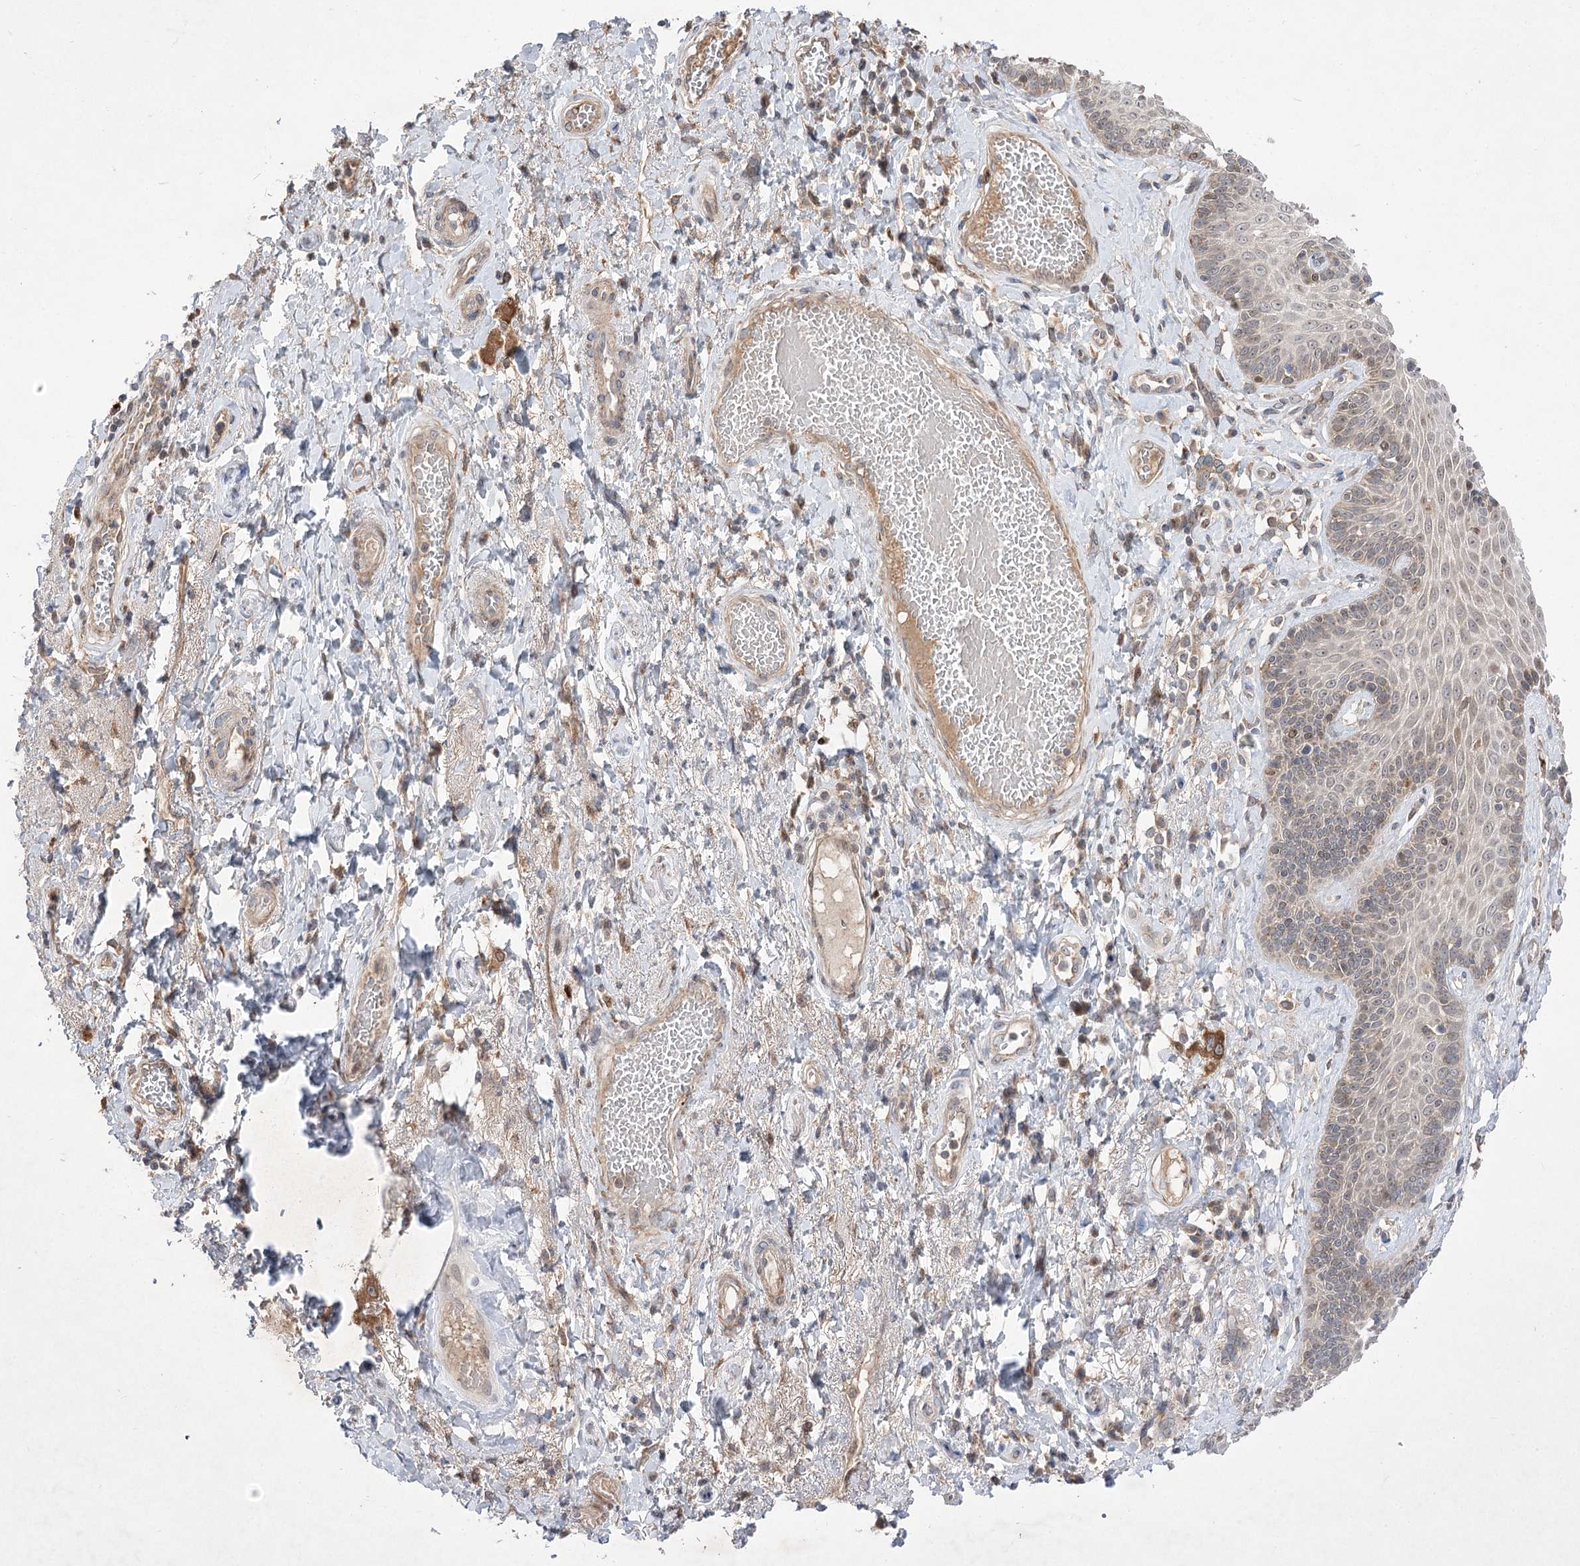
{"staining": {"intensity": "moderate", "quantity": "<25%", "location": "cytoplasmic/membranous"}, "tissue": "skin", "cell_type": "Epidermal cells", "image_type": "normal", "snomed": [{"axis": "morphology", "description": "Normal tissue, NOS"}, {"axis": "topography", "description": "Anal"}], "caption": "Brown immunohistochemical staining in unremarkable human skin reveals moderate cytoplasmic/membranous expression in approximately <25% of epidermal cells. Immunohistochemistry stains the protein of interest in brown and the nuclei are stained blue.", "gene": "HELT", "patient": {"sex": "male", "age": 69}}